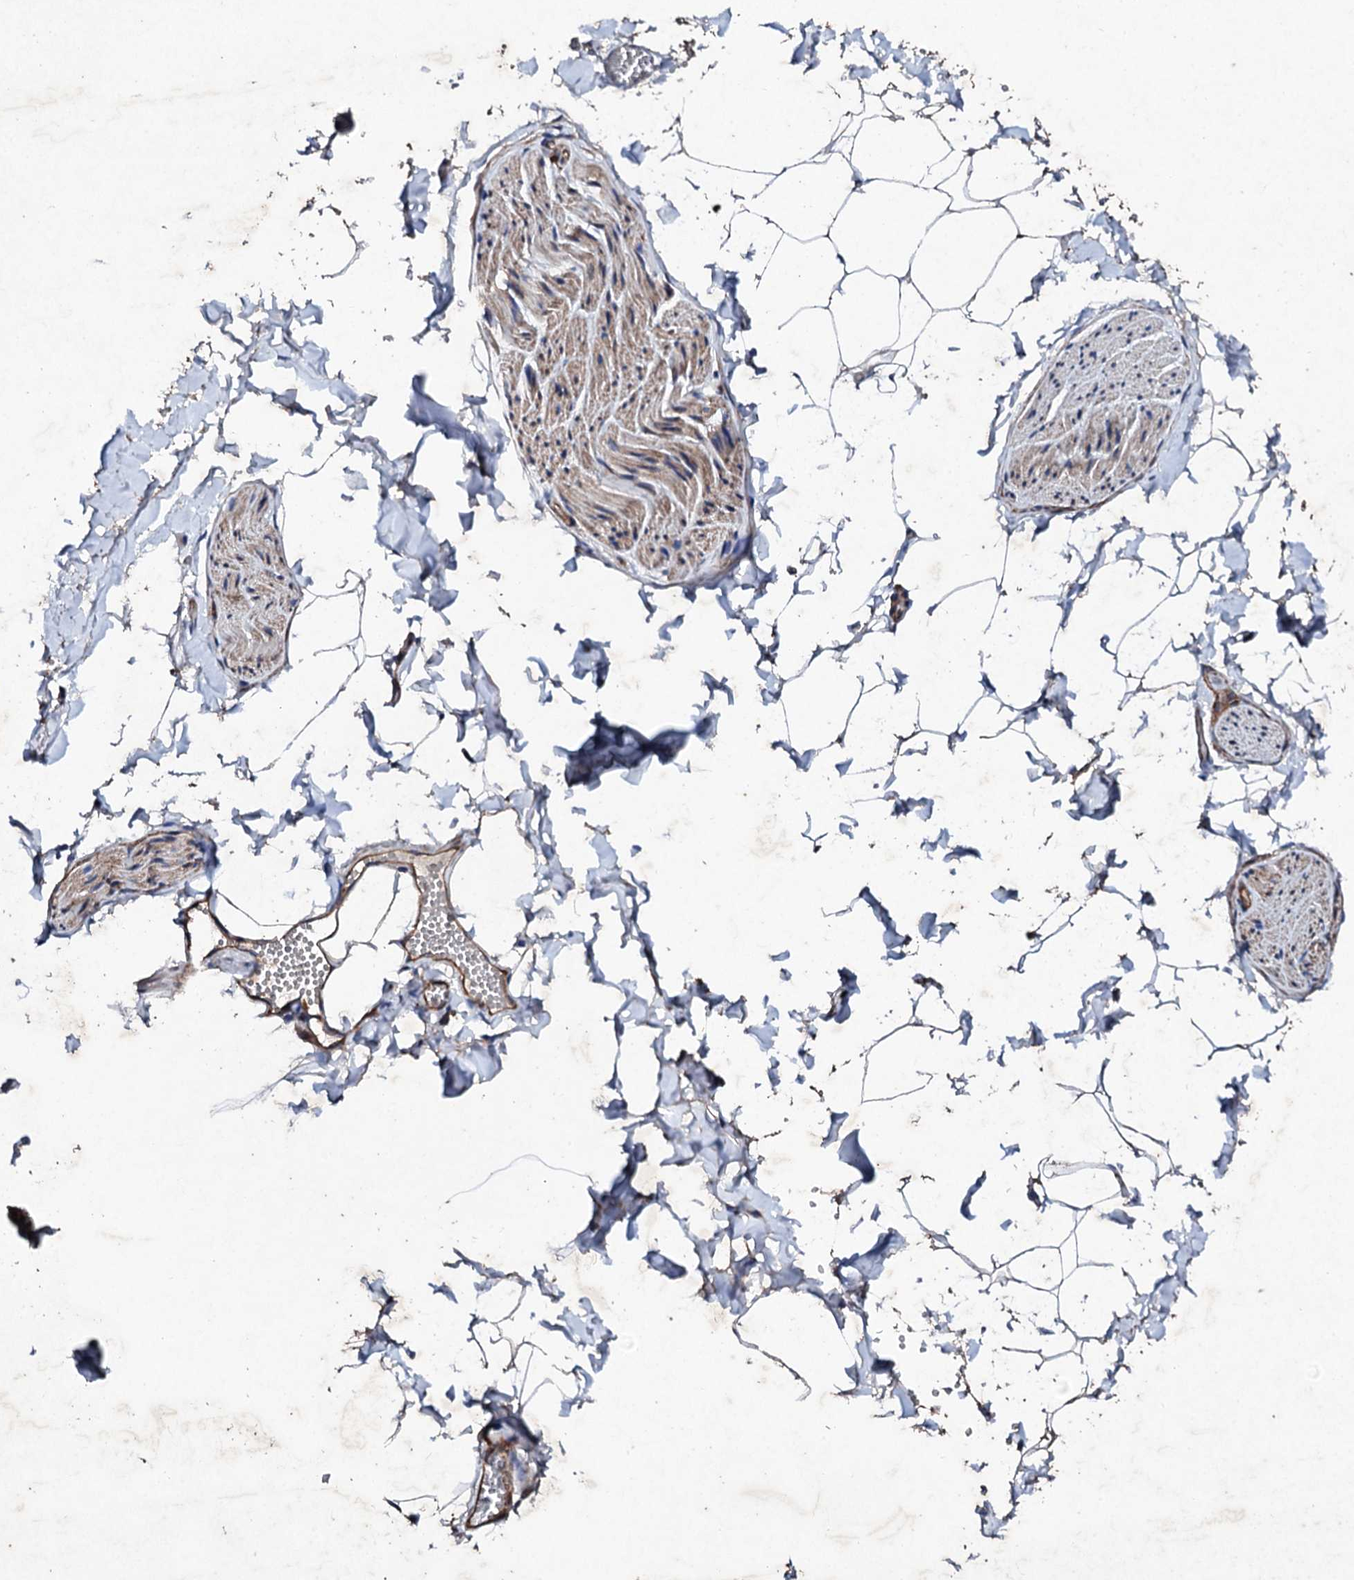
{"staining": {"intensity": "negative", "quantity": "none", "location": "none"}, "tissue": "adipose tissue", "cell_type": "Adipocytes", "image_type": "normal", "snomed": [{"axis": "morphology", "description": "Normal tissue, NOS"}, {"axis": "topography", "description": "Gallbladder"}, {"axis": "topography", "description": "Peripheral nerve tissue"}], "caption": "High power microscopy micrograph of an IHC photomicrograph of normal adipose tissue, revealing no significant staining in adipocytes. The staining is performed using DAB (3,3'-diaminobenzidine) brown chromogen with nuclei counter-stained in using hematoxylin.", "gene": "MOCOS", "patient": {"sex": "male", "age": 38}}